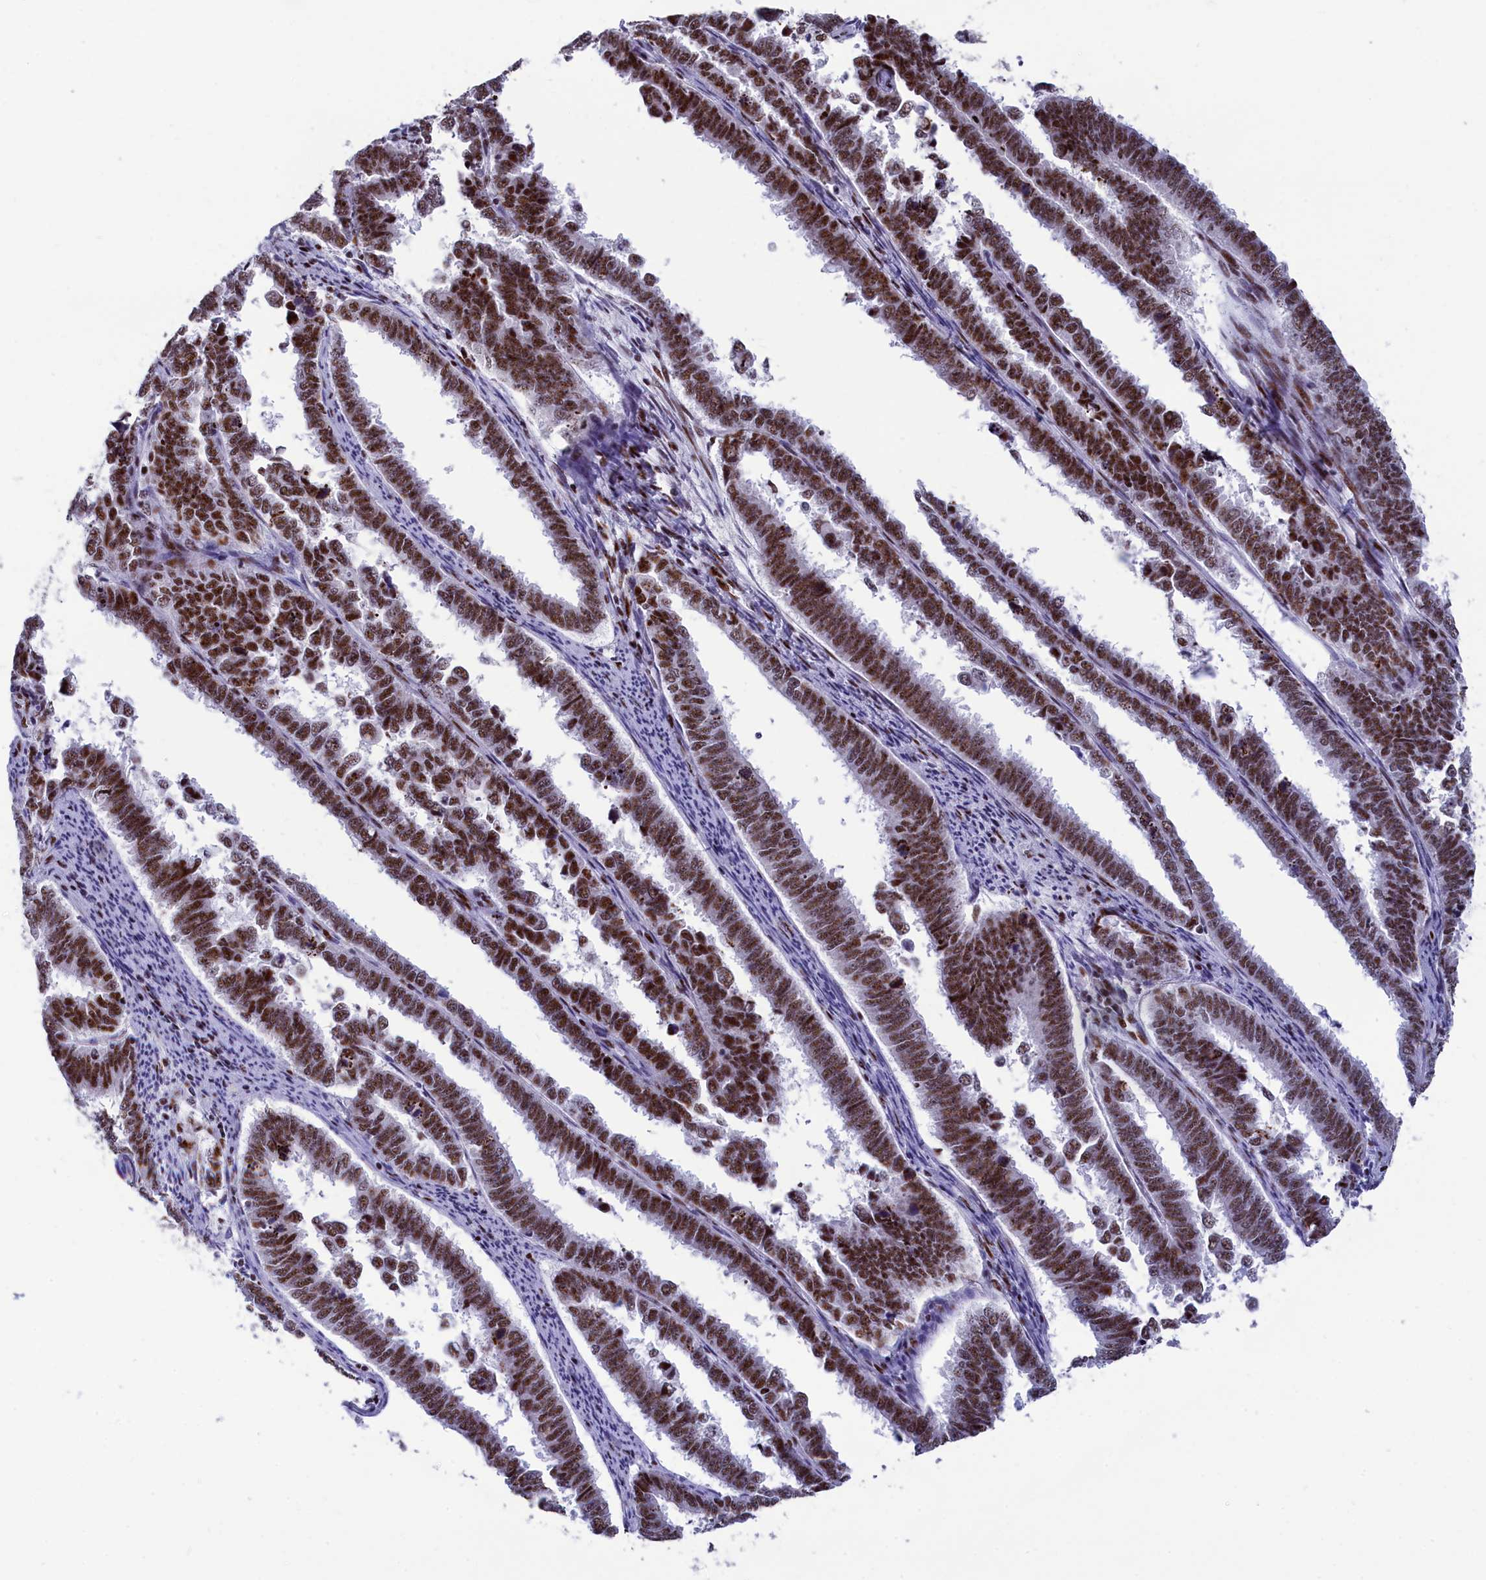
{"staining": {"intensity": "moderate", "quantity": ">75%", "location": "nuclear"}, "tissue": "endometrial cancer", "cell_type": "Tumor cells", "image_type": "cancer", "snomed": [{"axis": "morphology", "description": "Adenocarcinoma, NOS"}, {"axis": "topography", "description": "Endometrium"}], "caption": "Immunohistochemical staining of endometrial adenocarcinoma reveals moderate nuclear protein staining in approximately >75% of tumor cells.", "gene": "NSA2", "patient": {"sex": "female", "age": 75}}